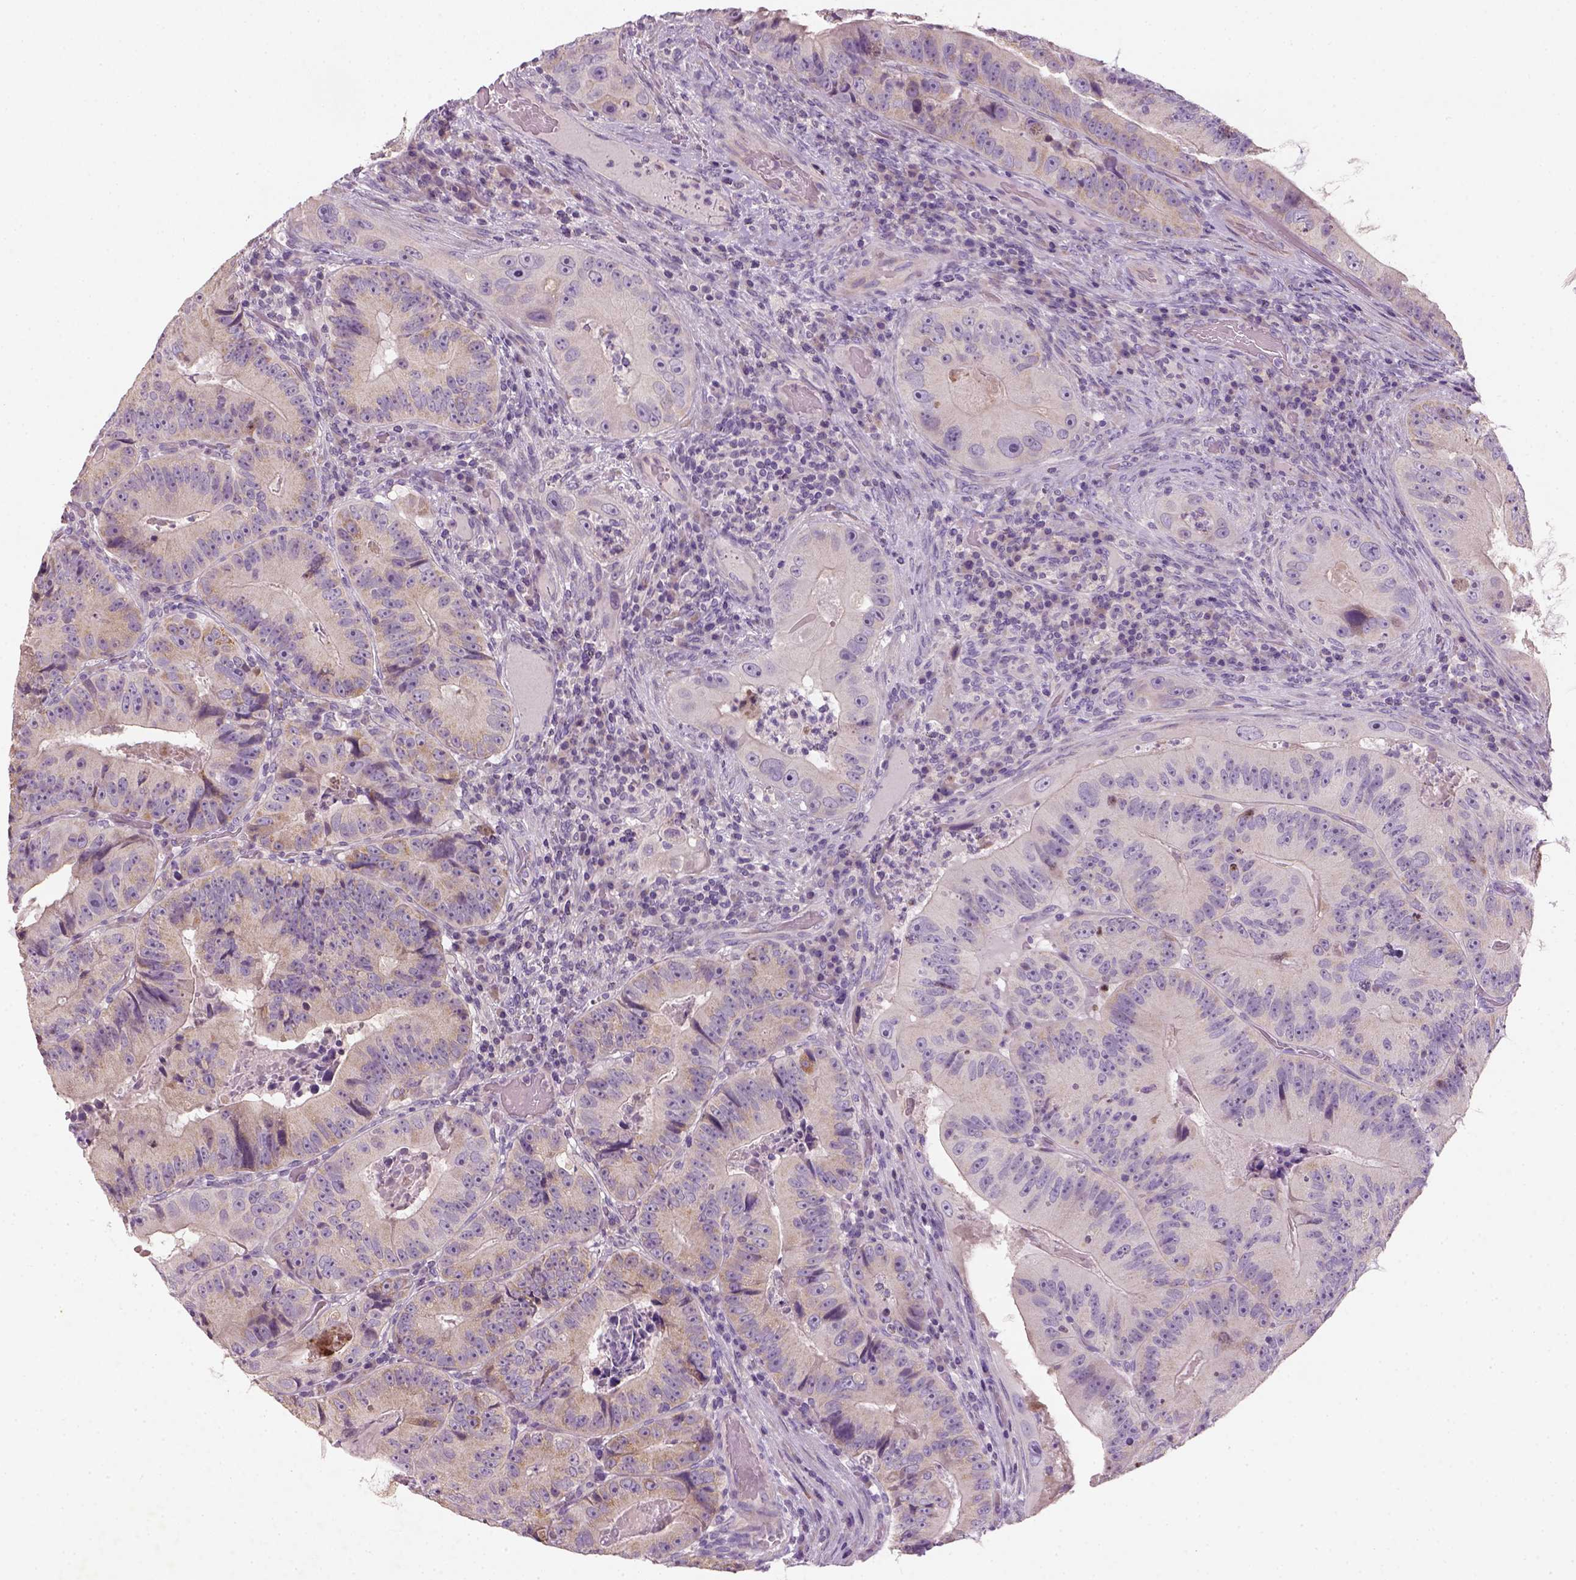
{"staining": {"intensity": "moderate", "quantity": "<25%", "location": "cytoplasmic/membranous"}, "tissue": "colorectal cancer", "cell_type": "Tumor cells", "image_type": "cancer", "snomed": [{"axis": "morphology", "description": "Adenocarcinoma, NOS"}, {"axis": "topography", "description": "Colon"}], "caption": "Immunohistochemistry (IHC) photomicrograph of neoplastic tissue: human adenocarcinoma (colorectal) stained using IHC exhibits low levels of moderate protein expression localized specifically in the cytoplasmic/membranous of tumor cells, appearing as a cytoplasmic/membranous brown color.", "gene": "NUDT6", "patient": {"sex": "female", "age": 86}}